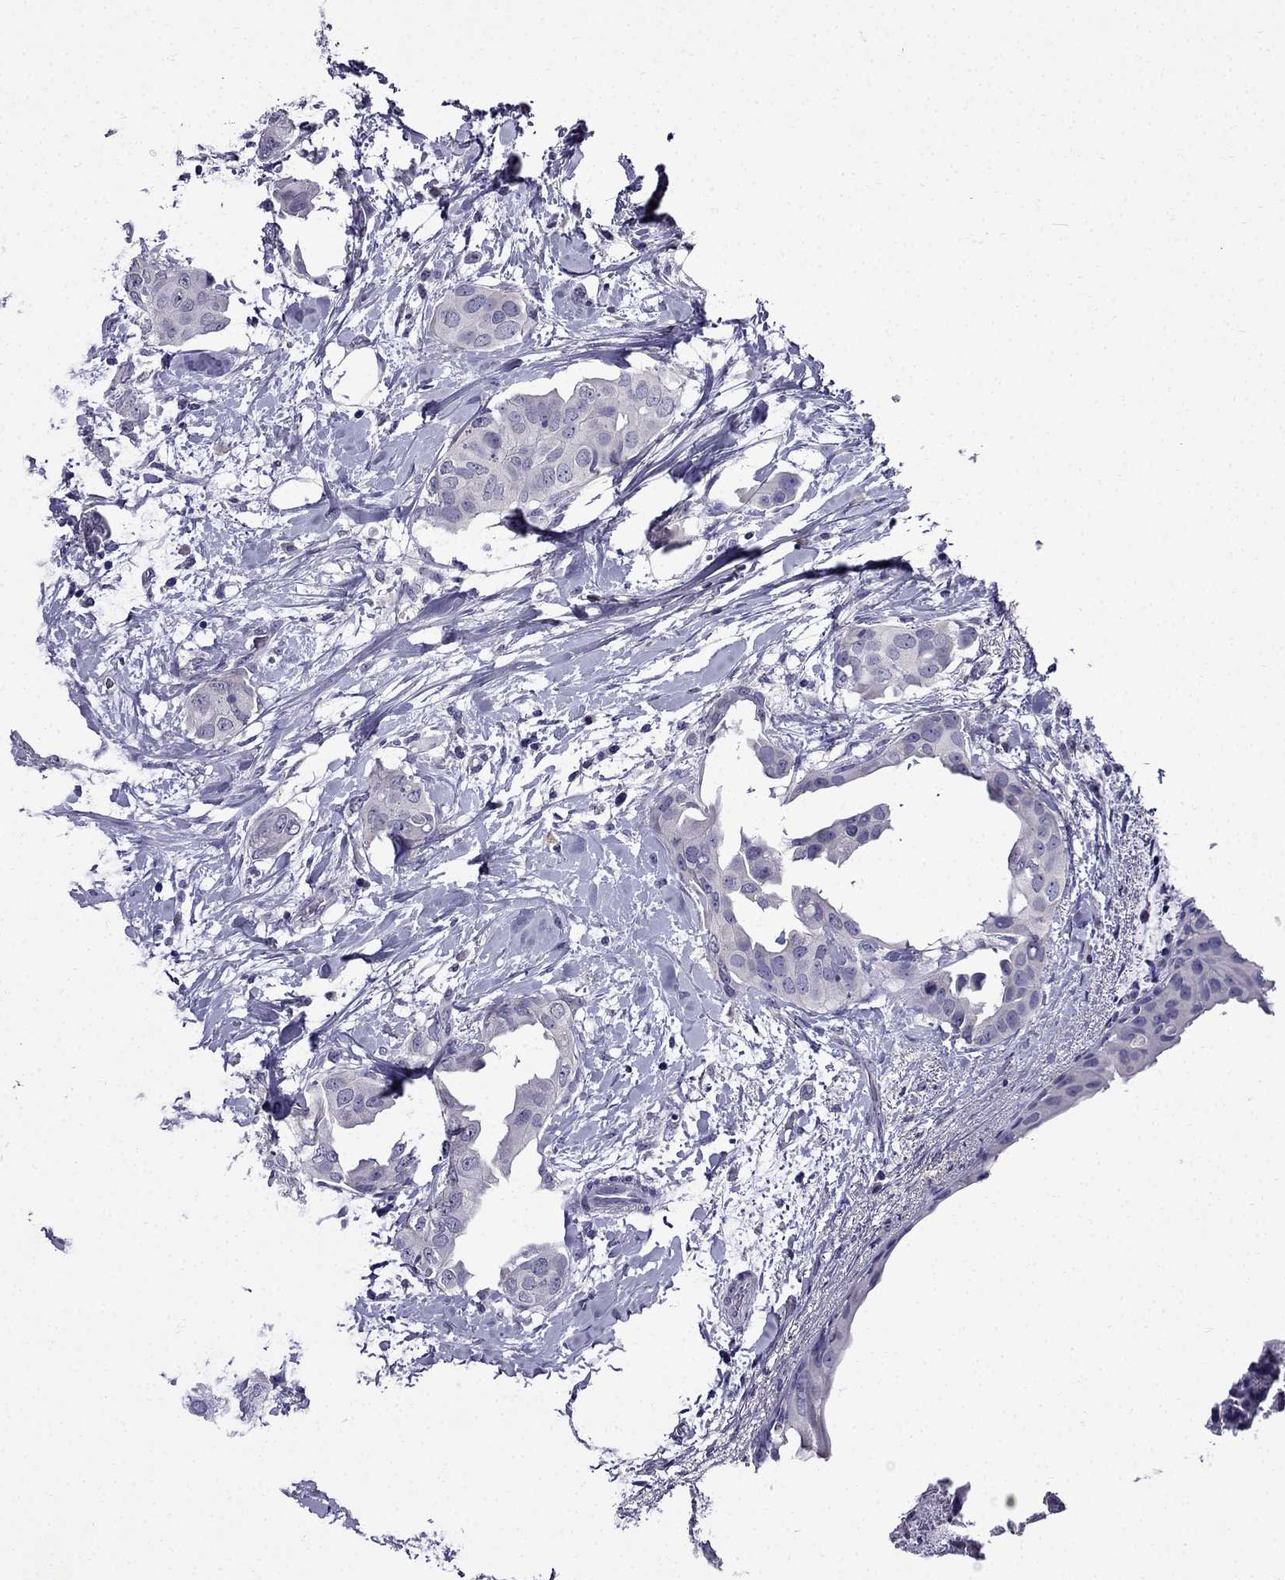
{"staining": {"intensity": "negative", "quantity": "none", "location": "none"}, "tissue": "breast cancer", "cell_type": "Tumor cells", "image_type": "cancer", "snomed": [{"axis": "morphology", "description": "Normal tissue, NOS"}, {"axis": "morphology", "description": "Duct carcinoma"}, {"axis": "topography", "description": "Breast"}], "caption": "There is no significant positivity in tumor cells of breast infiltrating ductal carcinoma.", "gene": "DNAH17", "patient": {"sex": "female", "age": 40}}